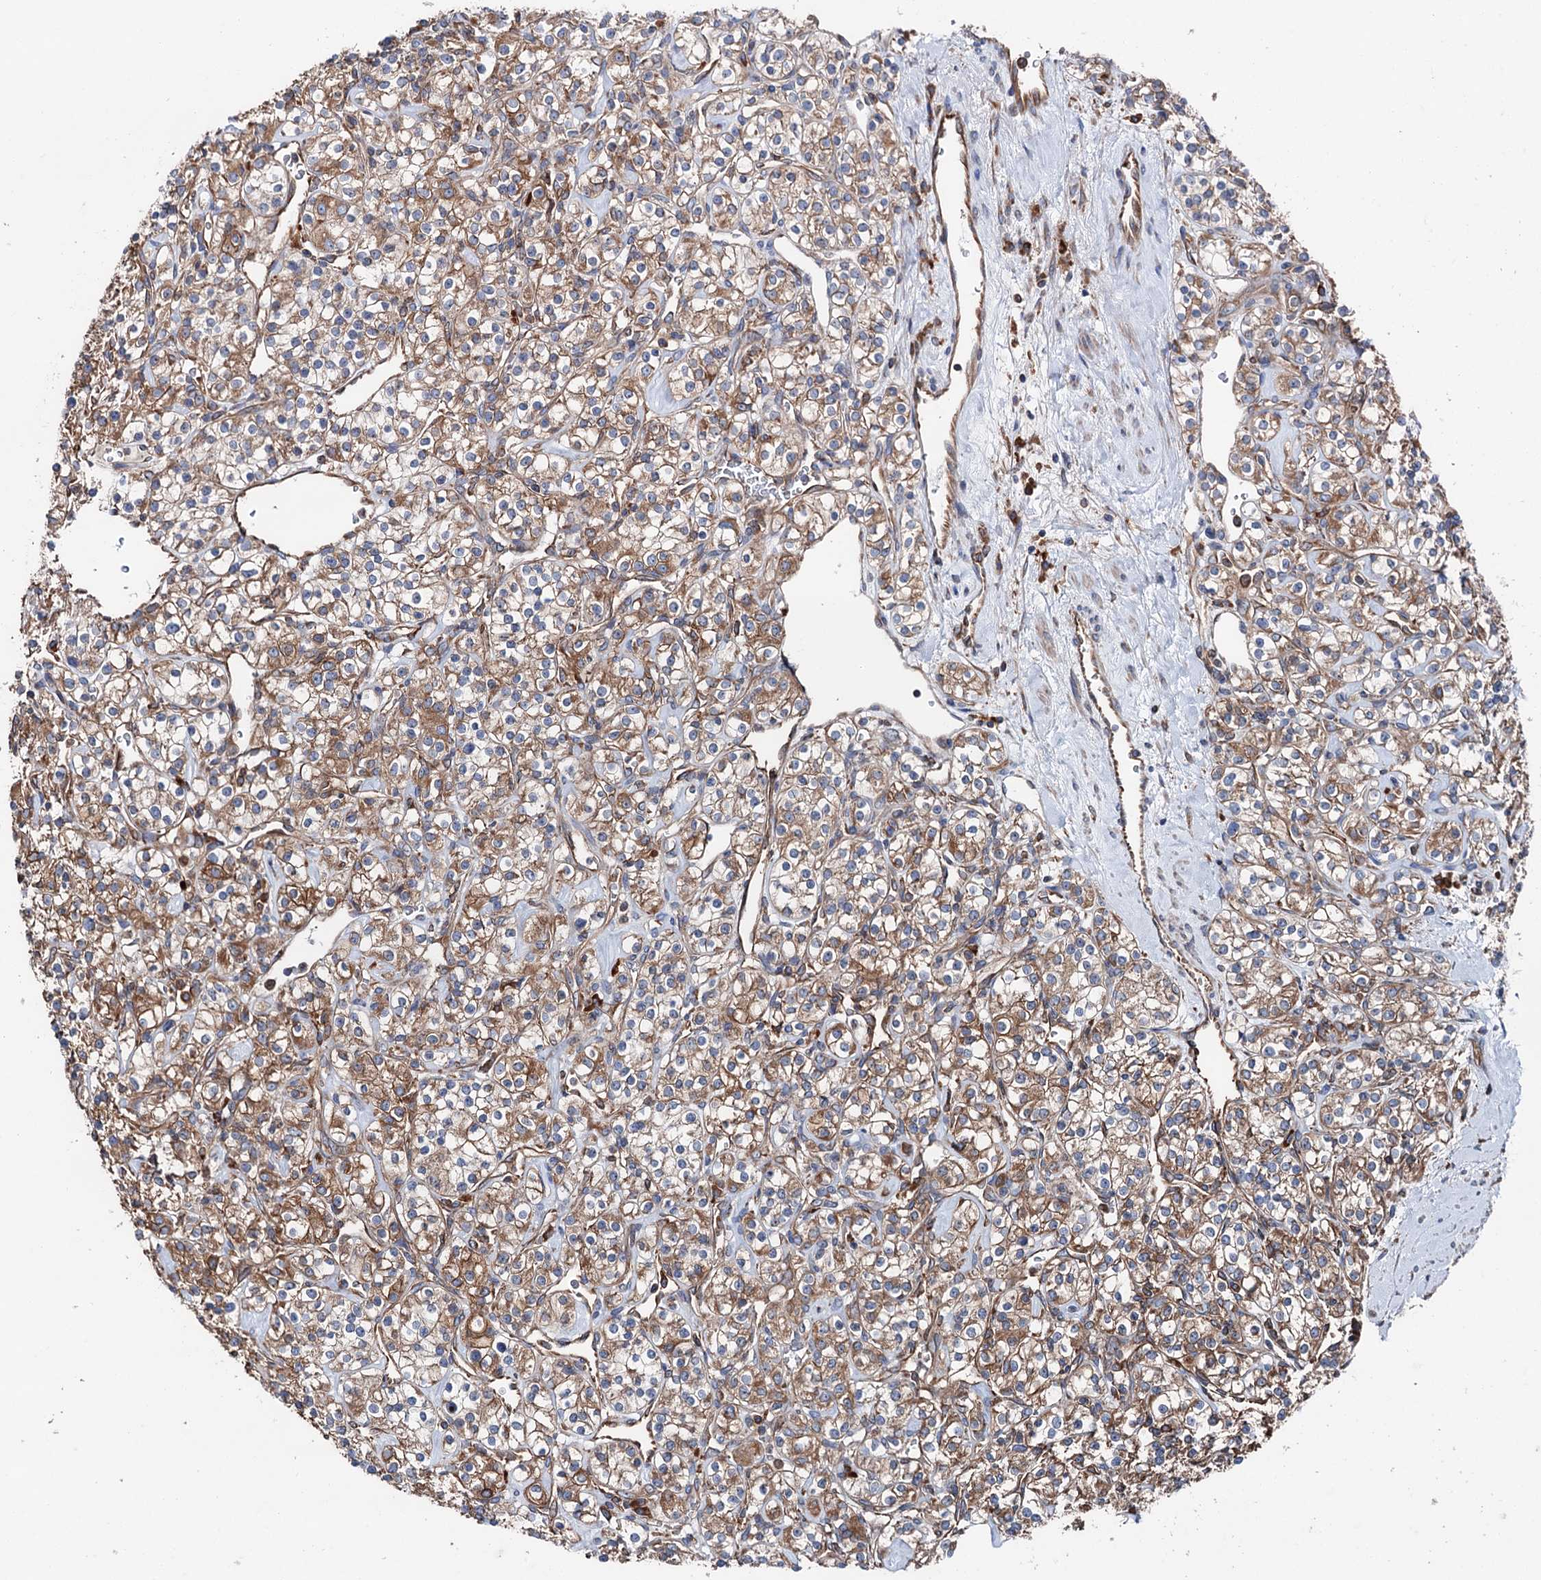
{"staining": {"intensity": "moderate", "quantity": ">75%", "location": "cytoplasmic/membranous"}, "tissue": "renal cancer", "cell_type": "Tumor cells", "image_type": "cancer", "snomed": [{"axis": "morphology", "description": "Adenocarcinoma, NOS"}, {"axis": "topography", "description": "Kidney"}], "caption": "Approximately >75% of tumor cells in renal cancer (adenocarcinoma) reveal moderate cytoplasmic/membranous protein expression as visualized by brown immunohistochemical staining.", "gene": "ERP29", "patient": {"sex": "male", "age": 77}}